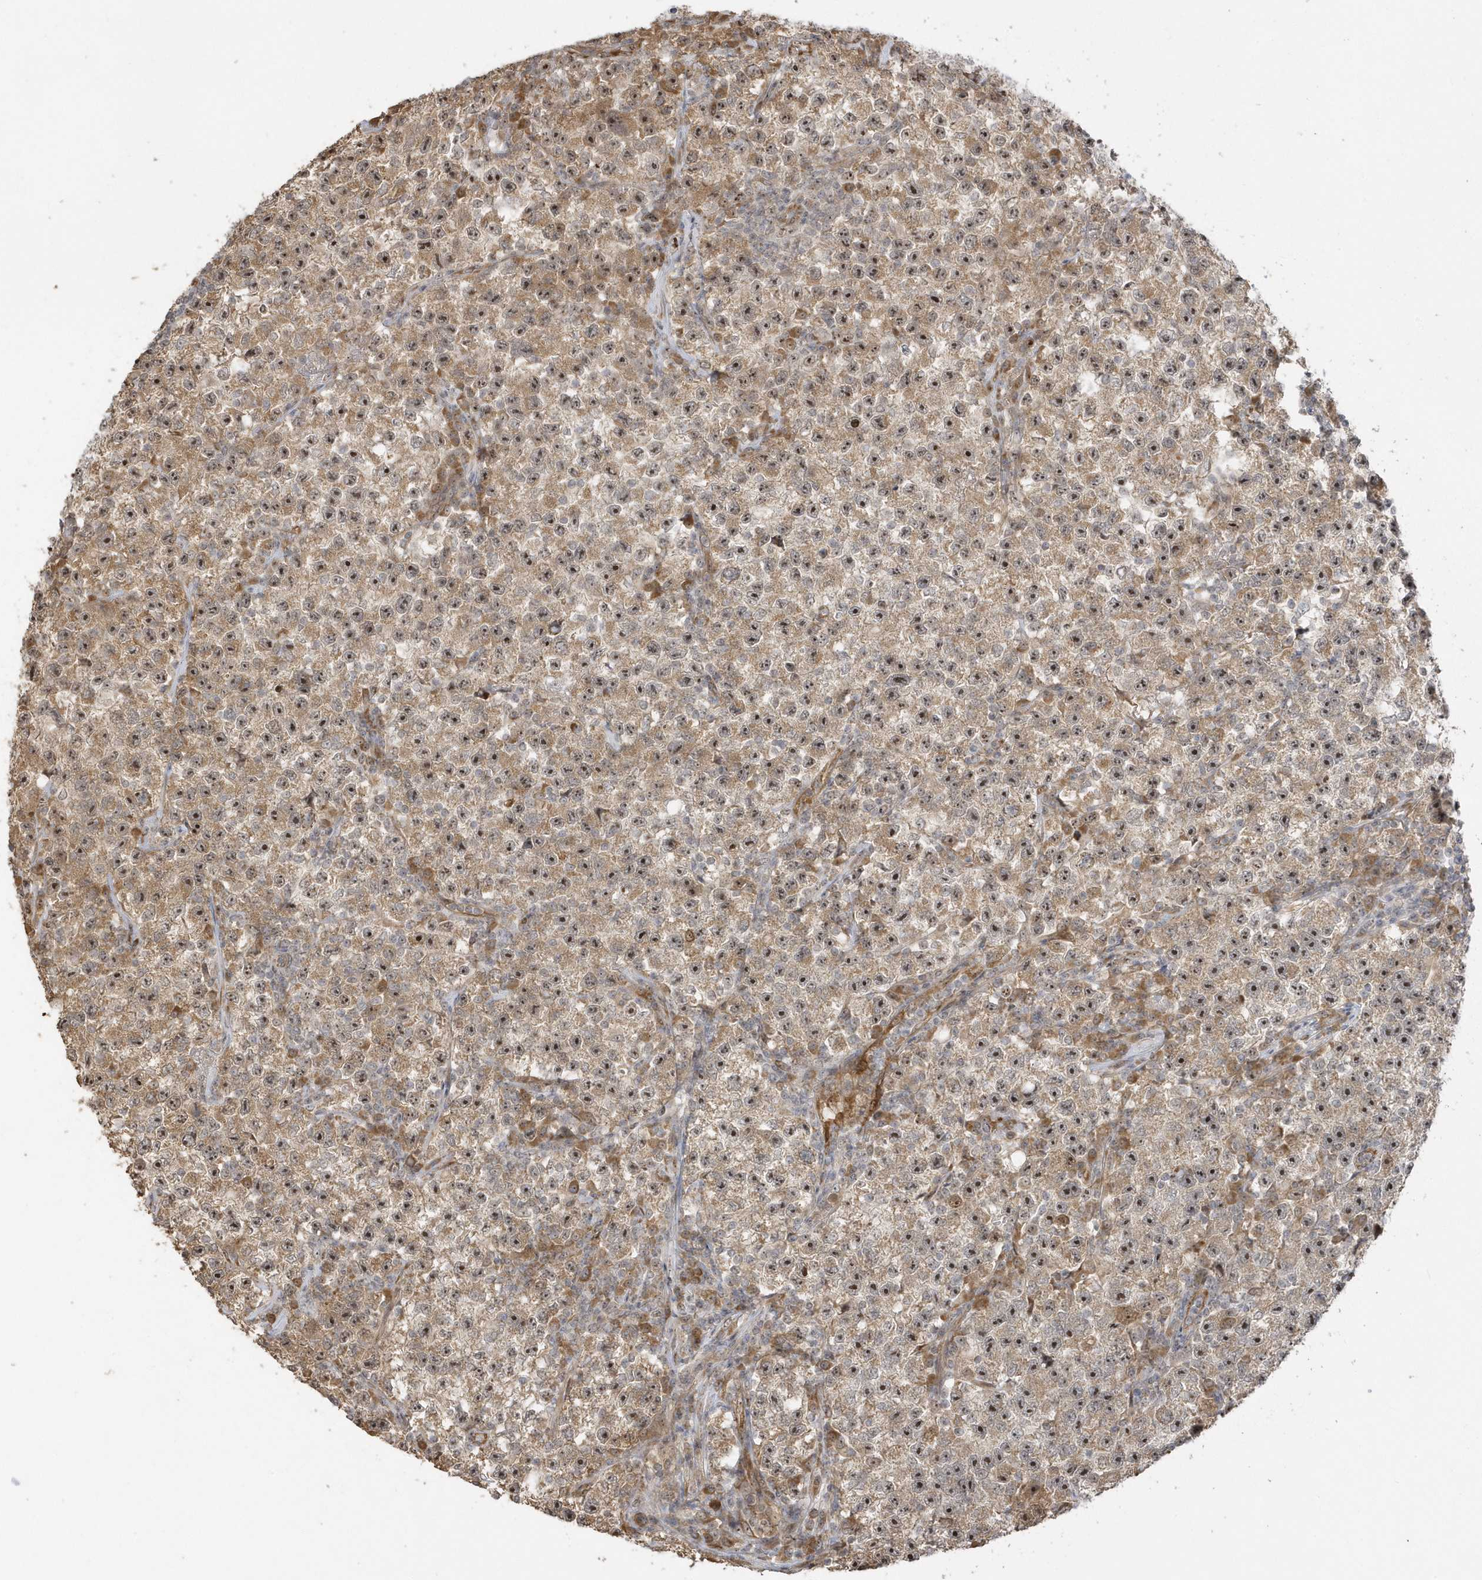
{"staining": {"intensity": "moderate", "quantity": ">75%", "location": "cytoplasmic/membranous,nuclear"}, "tissue": "testis cancer", "cell_type": "Tumor cells", "image_type": "cancer", "snomed": [{"axis": "morphology", "description": "Seminoma, NOS"}, {"axis": "topography", "description": "Testis"}], "caption": "Human testis cancer stained for a protein (brown) demonstrates moderate cytoplasmic/membranous and nuclear positive expression in approximately >75% of tumor cells.", "gene": "ECM2", "patient": {"sex": "male", "age": 22}}